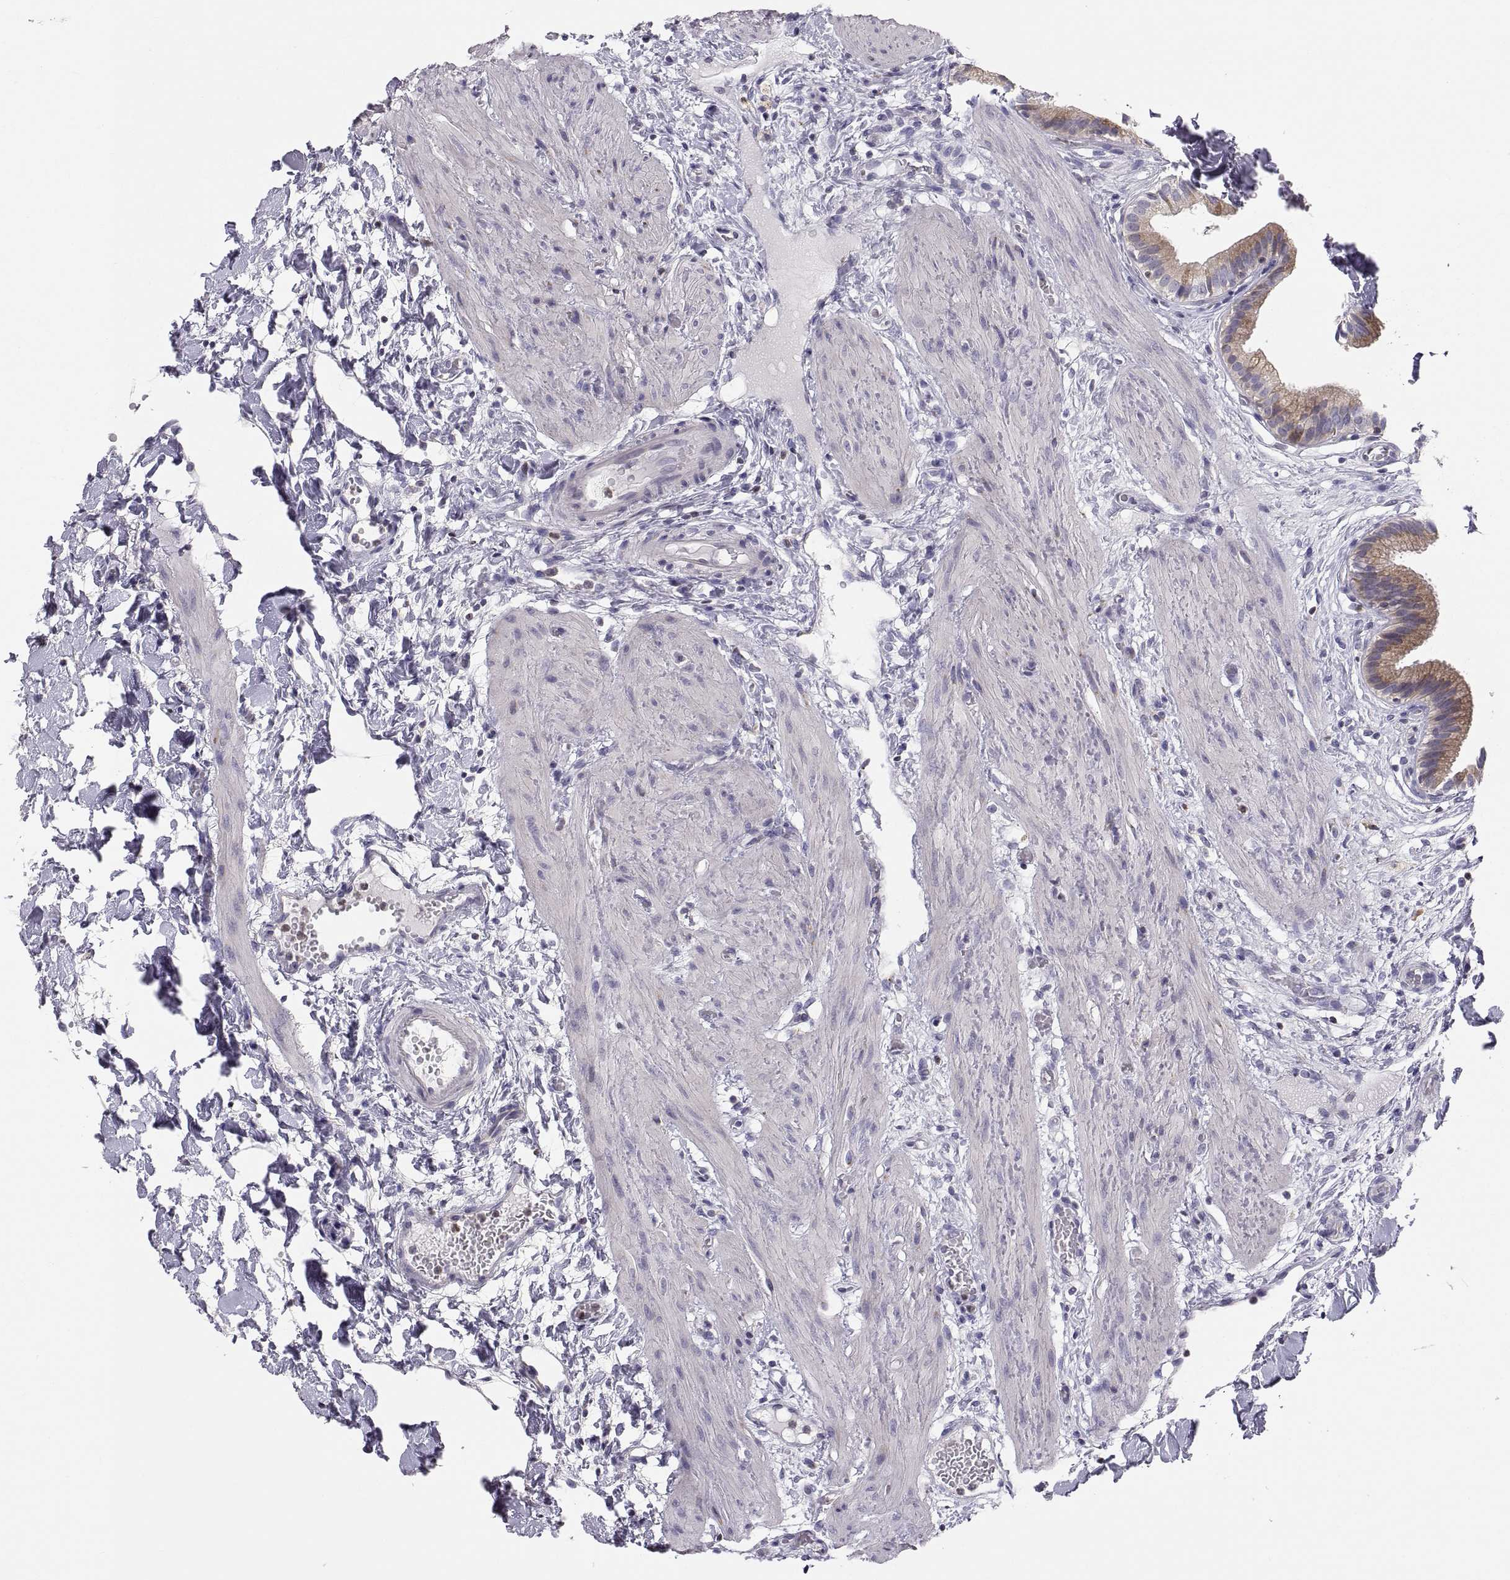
{"staining": {"intensity": "weak", "quantity": "<25%", "location": "cytoplasmic/membranous"}, "tissue": "gallbladder", "cell_type": "Glandular cells", "image_type": "normal", "snomed": [{"axis": "morphology", "description": "Normal tissue, NOS"}, {"axis": "topography", "description": "Gallbladder"}], "caption": "Immunohistochemistry photomicrograph of benign gallbladder stained for a protein (brown), which reveals no expression in glandular cells. (Stains: DAB immunohistochemistry with hematoxylin counter stain, Microscopy: brightfield microscopy at high magnification).", "gene": "ERO1A", "patient": {"sex": "female", "age": 24}}